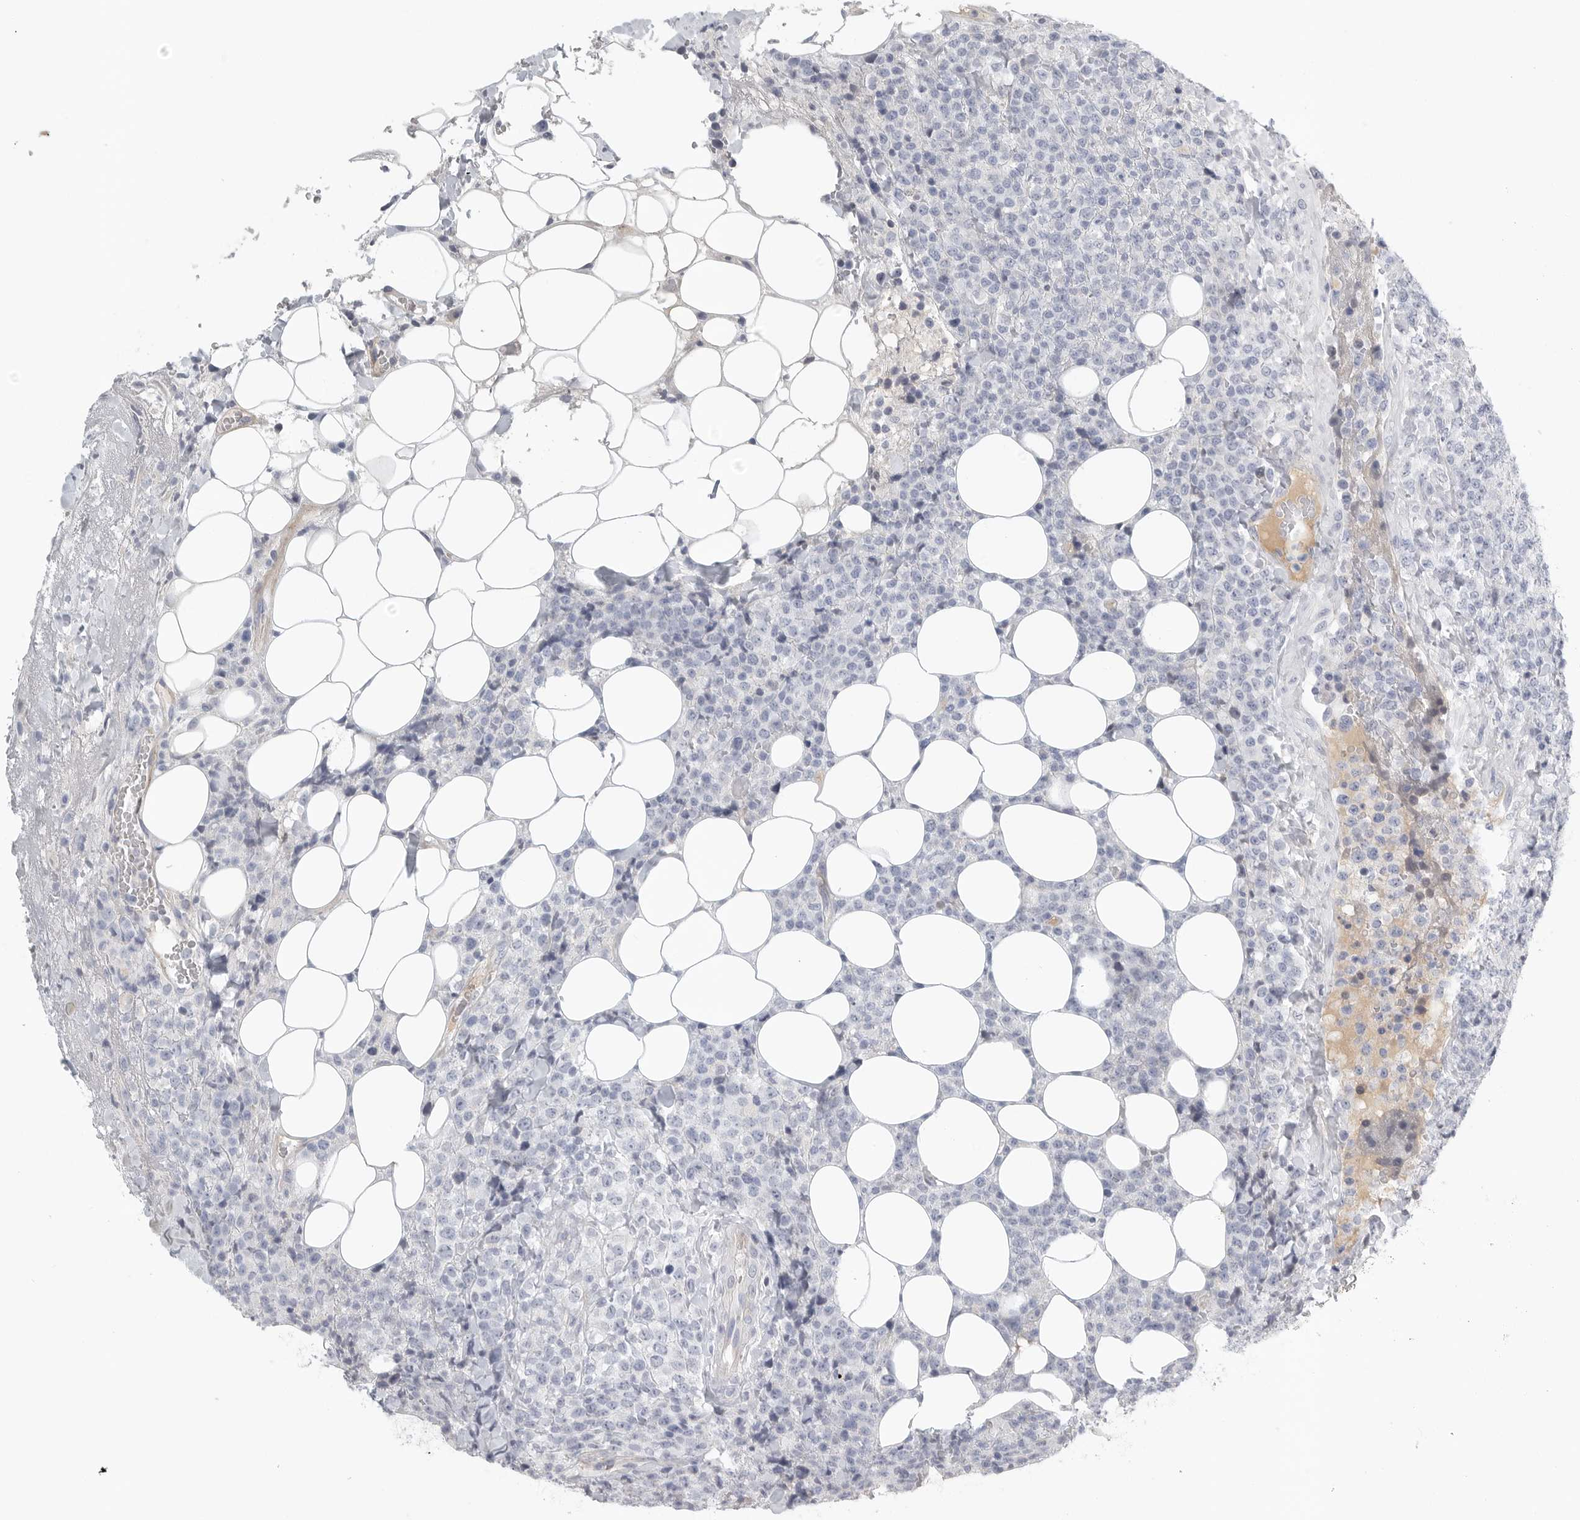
{"staining": {"intensity": "negative", "quantity": "none", "location": "none"}, "tissue": "lymphoma", "cell_type": "Tumor cells", "image_type": "cancer", "snomed": [{"axis": "morphology", "description": "Malignant lymphoma, non-Hodgkin's type, High grade"}, {"axis": "topography", "description": "Lymph node"}], "caption": "IHC photomicrograph of human high-grade malignant lymphoma, non-Hodgkin's type stained for a protein (brown), which reveals no positivity in tumor cells.", "gene": "TNR", "patient": {"sex": "male", "age": 13}}